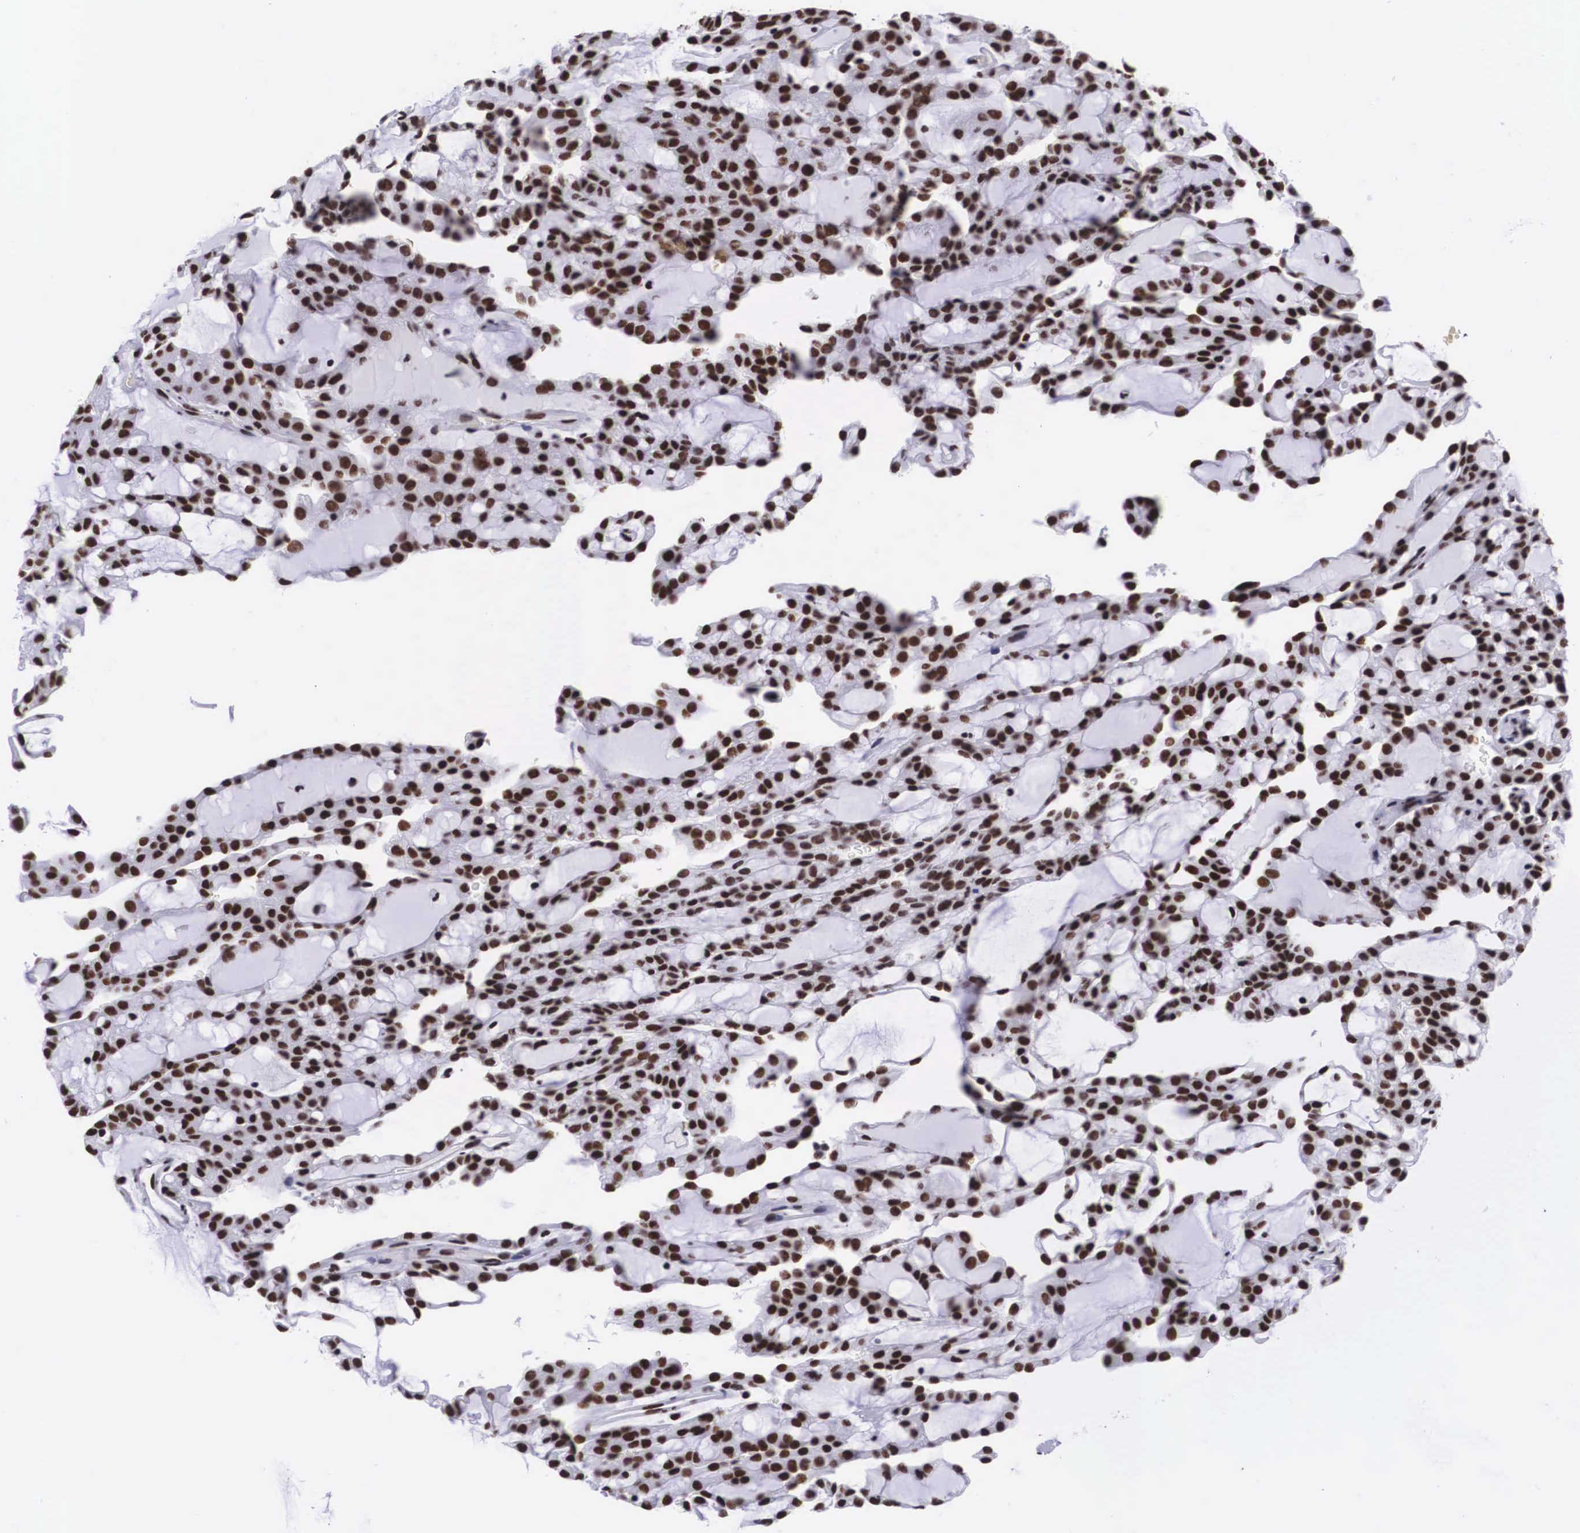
{"staining": {"intensity": "moderate", "quantity": ">75%", "location": "nuclear"}, "tissue": "renal cancer", "cell_type": "Tumor cells", "image_type": "cancer", "snomed": [{"axis": "morphology", "description": "Adenocarcinoma, NOS"}, {"axis": "topography", "description": "Kidney"}], "caption": "Renal adenocarcinoma tissue exhibits moderate nuclear expression in approximately >75% of tumor cells", "gene": "SF3A1", "patient": {"sex": "male", "age": 63}}